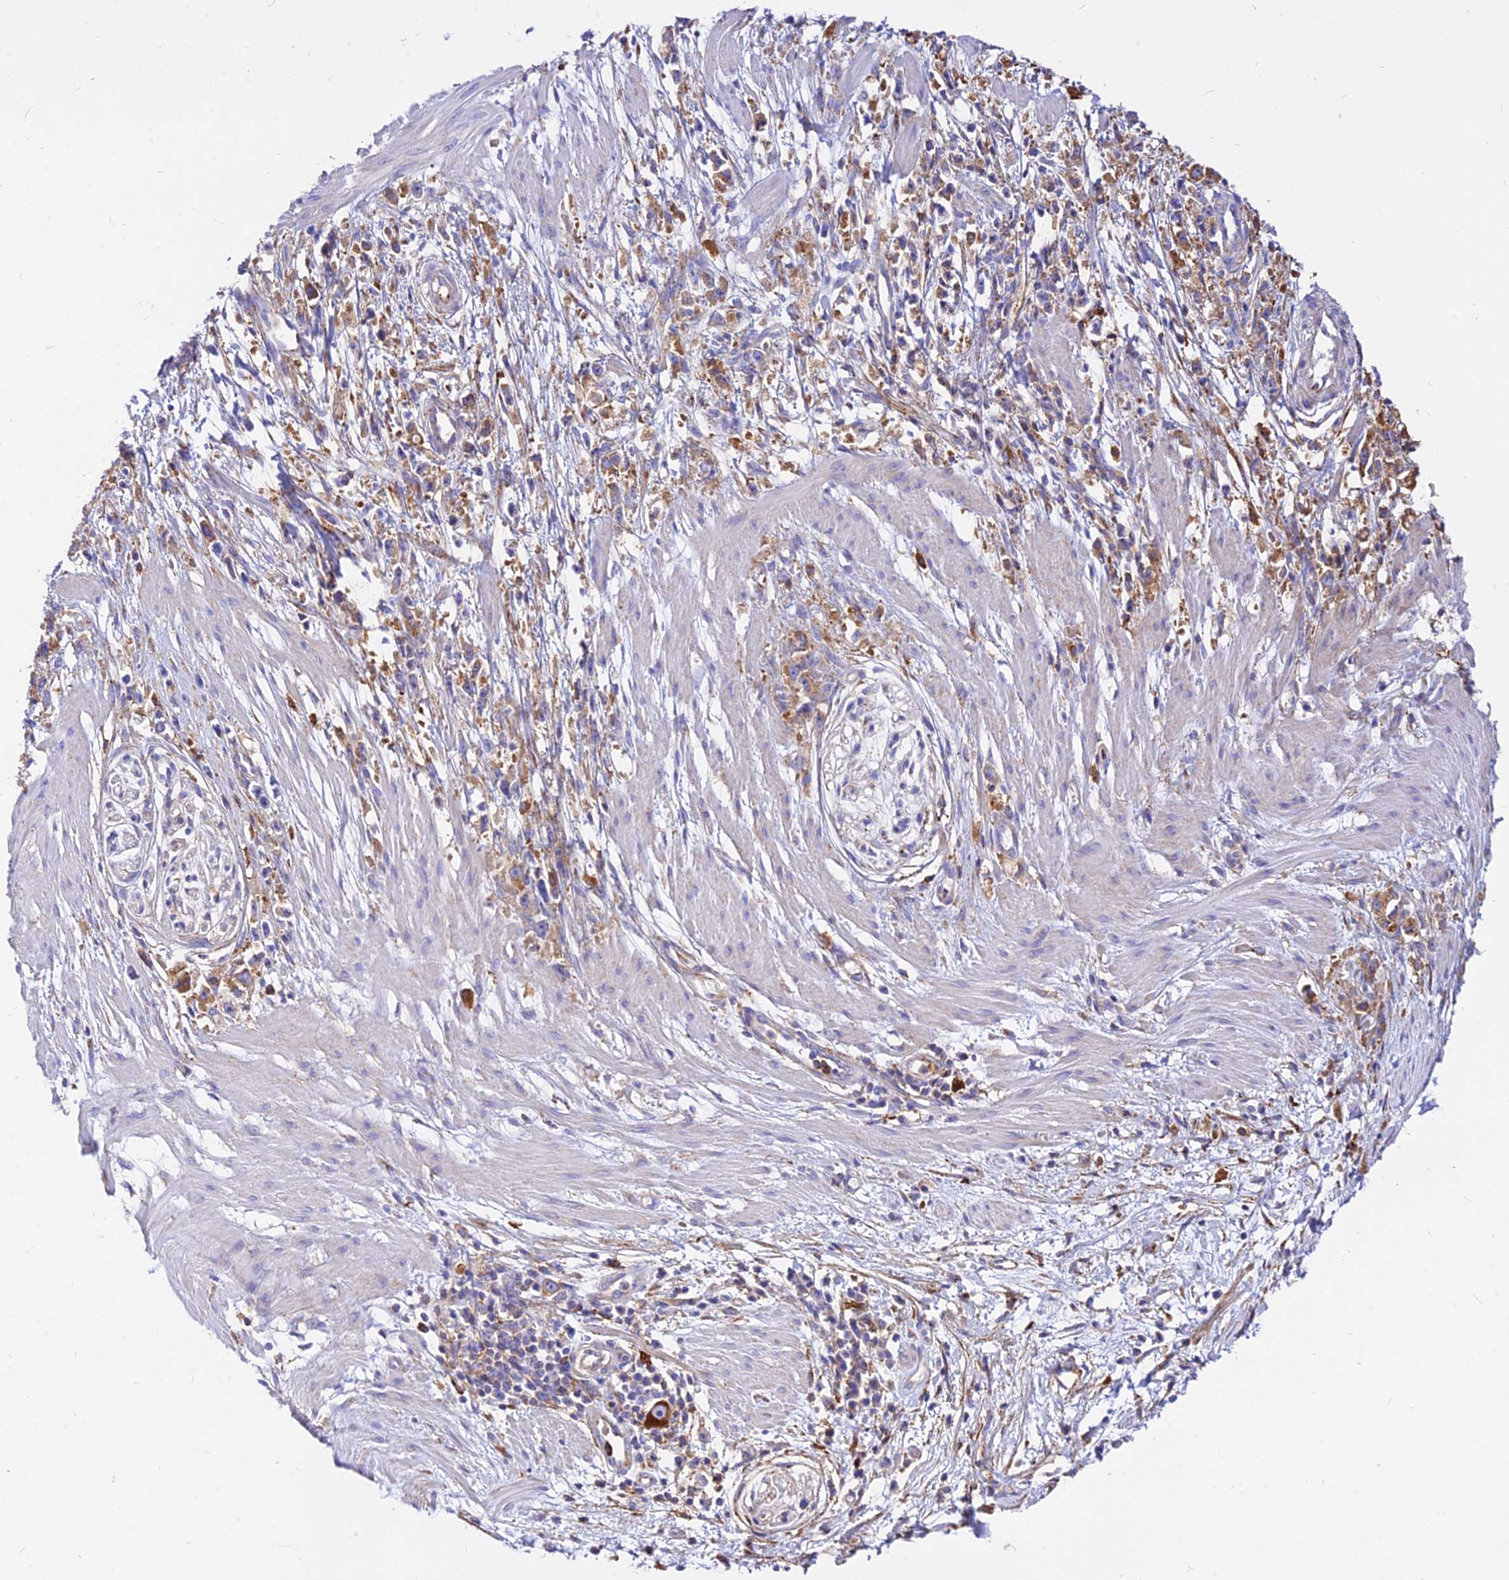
{"staining": {"intensity": "moderate", "quantity": ">75%", "location": "cytoplasmic/membranous"}, "tissue": "stomach cancer", "cell_type": "Tumor cells", "image_type": "cancer", "snomed": [{"axis": "morphology", "description": "Adenocarcinoma, NOS"}, {"axis": "topography", "description": "Stomach"}], "caption": "Immunohistochemical staining of stomach adenocarcinoma demonstrates medium levels of moderate cytoplasmic/membranous protein staining in approximately >75% of tumor cells. Using DAB (3,3'-diaminobenzidine) (brown) and hematoxylin (blue) stains, captured at high magnification using brightfield microscopy.", "gene": "AGTRAP", "patient": {"sex": "female", "age": 59}}